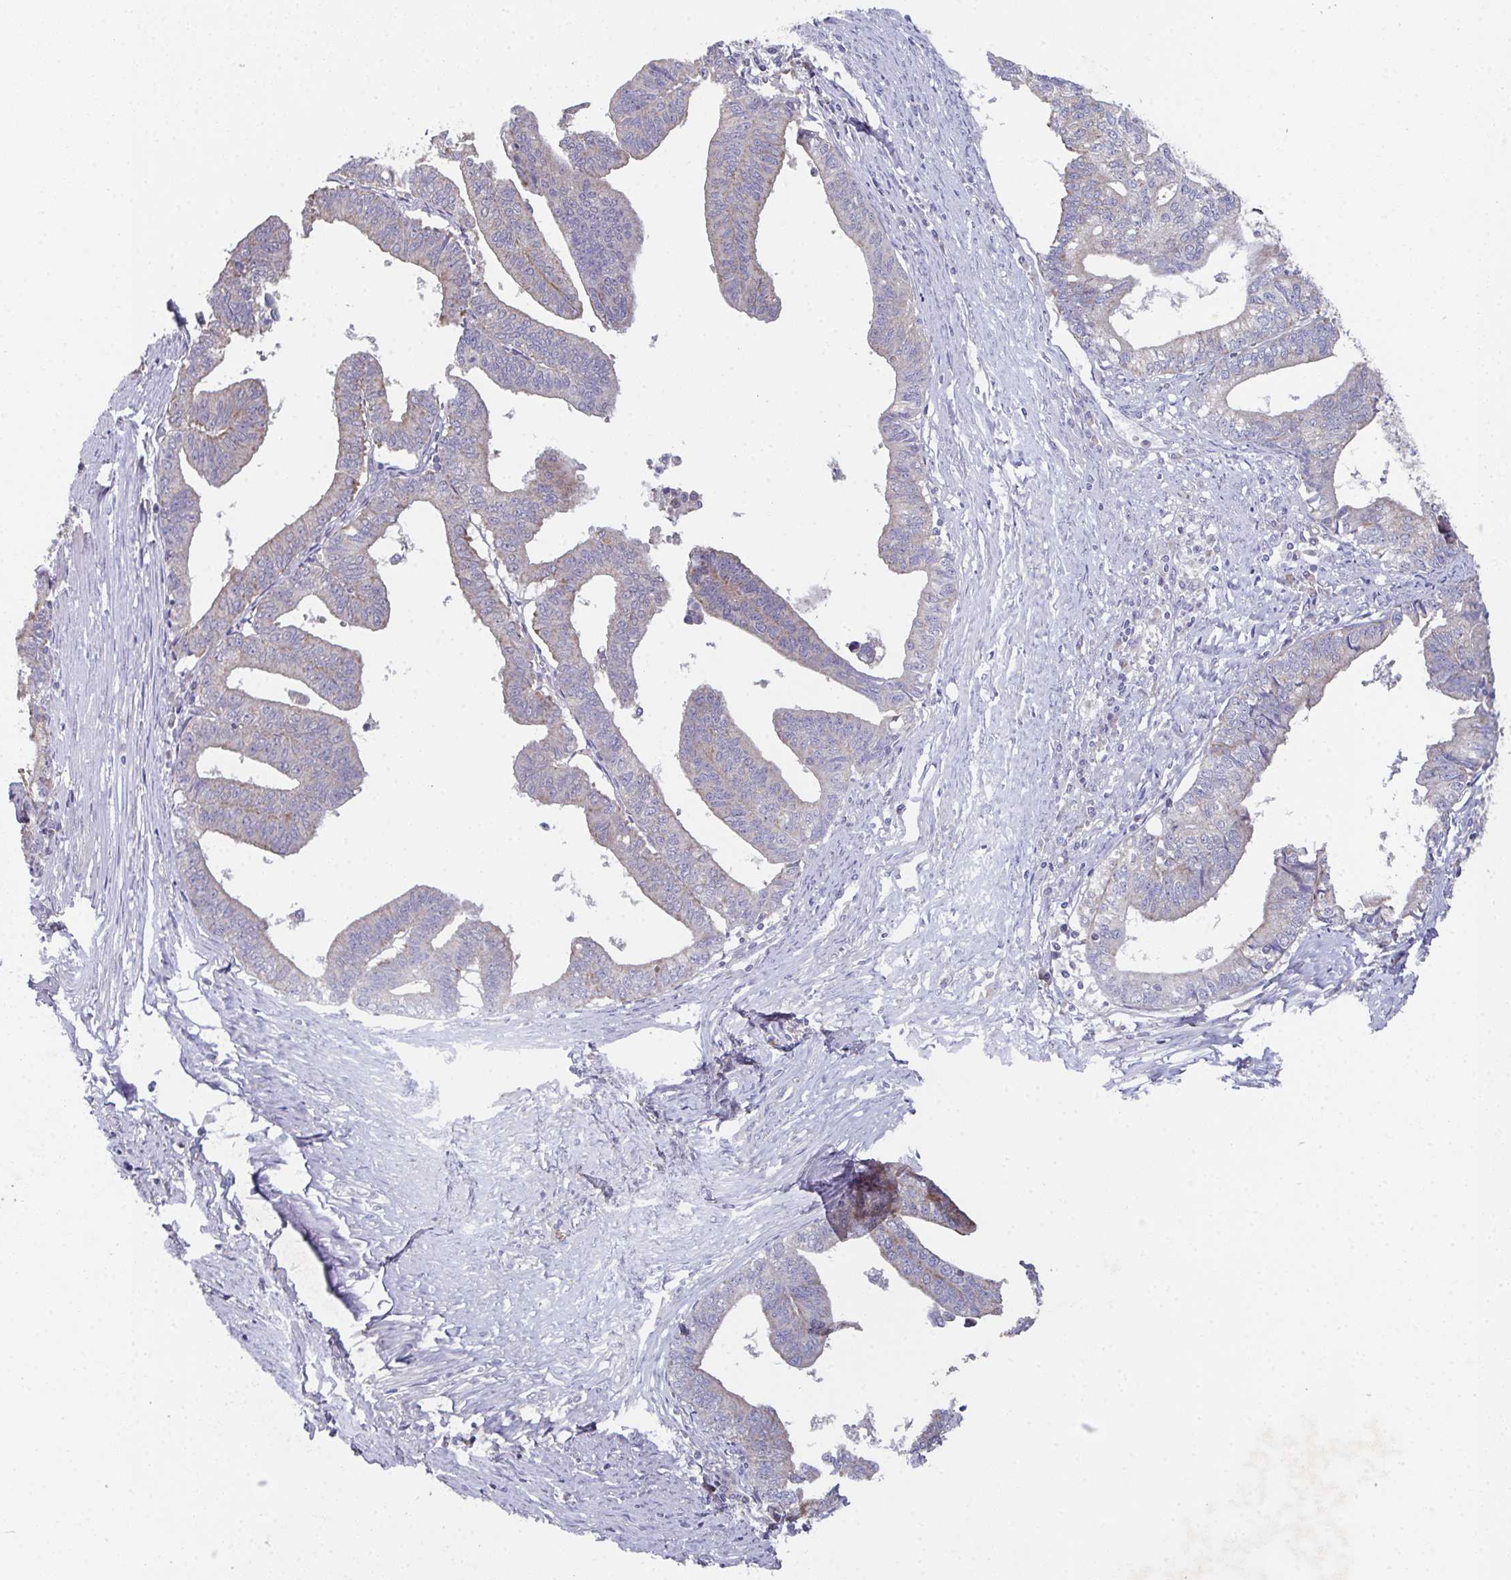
{"staining": {"intensity": "negative", "quantity": "none", "location": "none"}, "tissue": "endometrial cancer", "cell_type": "Tumor cells", "image_type": "cancer", "snomed": [{"axis": "morphology", "description": "Adenocarcinoma, NOS"}, {"axis": "topography", "description": "Endometrium"}], "caption": "Immunohistochemistry of human adenocarcinoma (endometrial) exhibits no positivity in tumor cells. (DAB (3,3'-diaminobenzidine) IHC with hematoxylin counter stain).", "gene": "MT-ND3", "patient": {"sex": "female", "age": 65}}